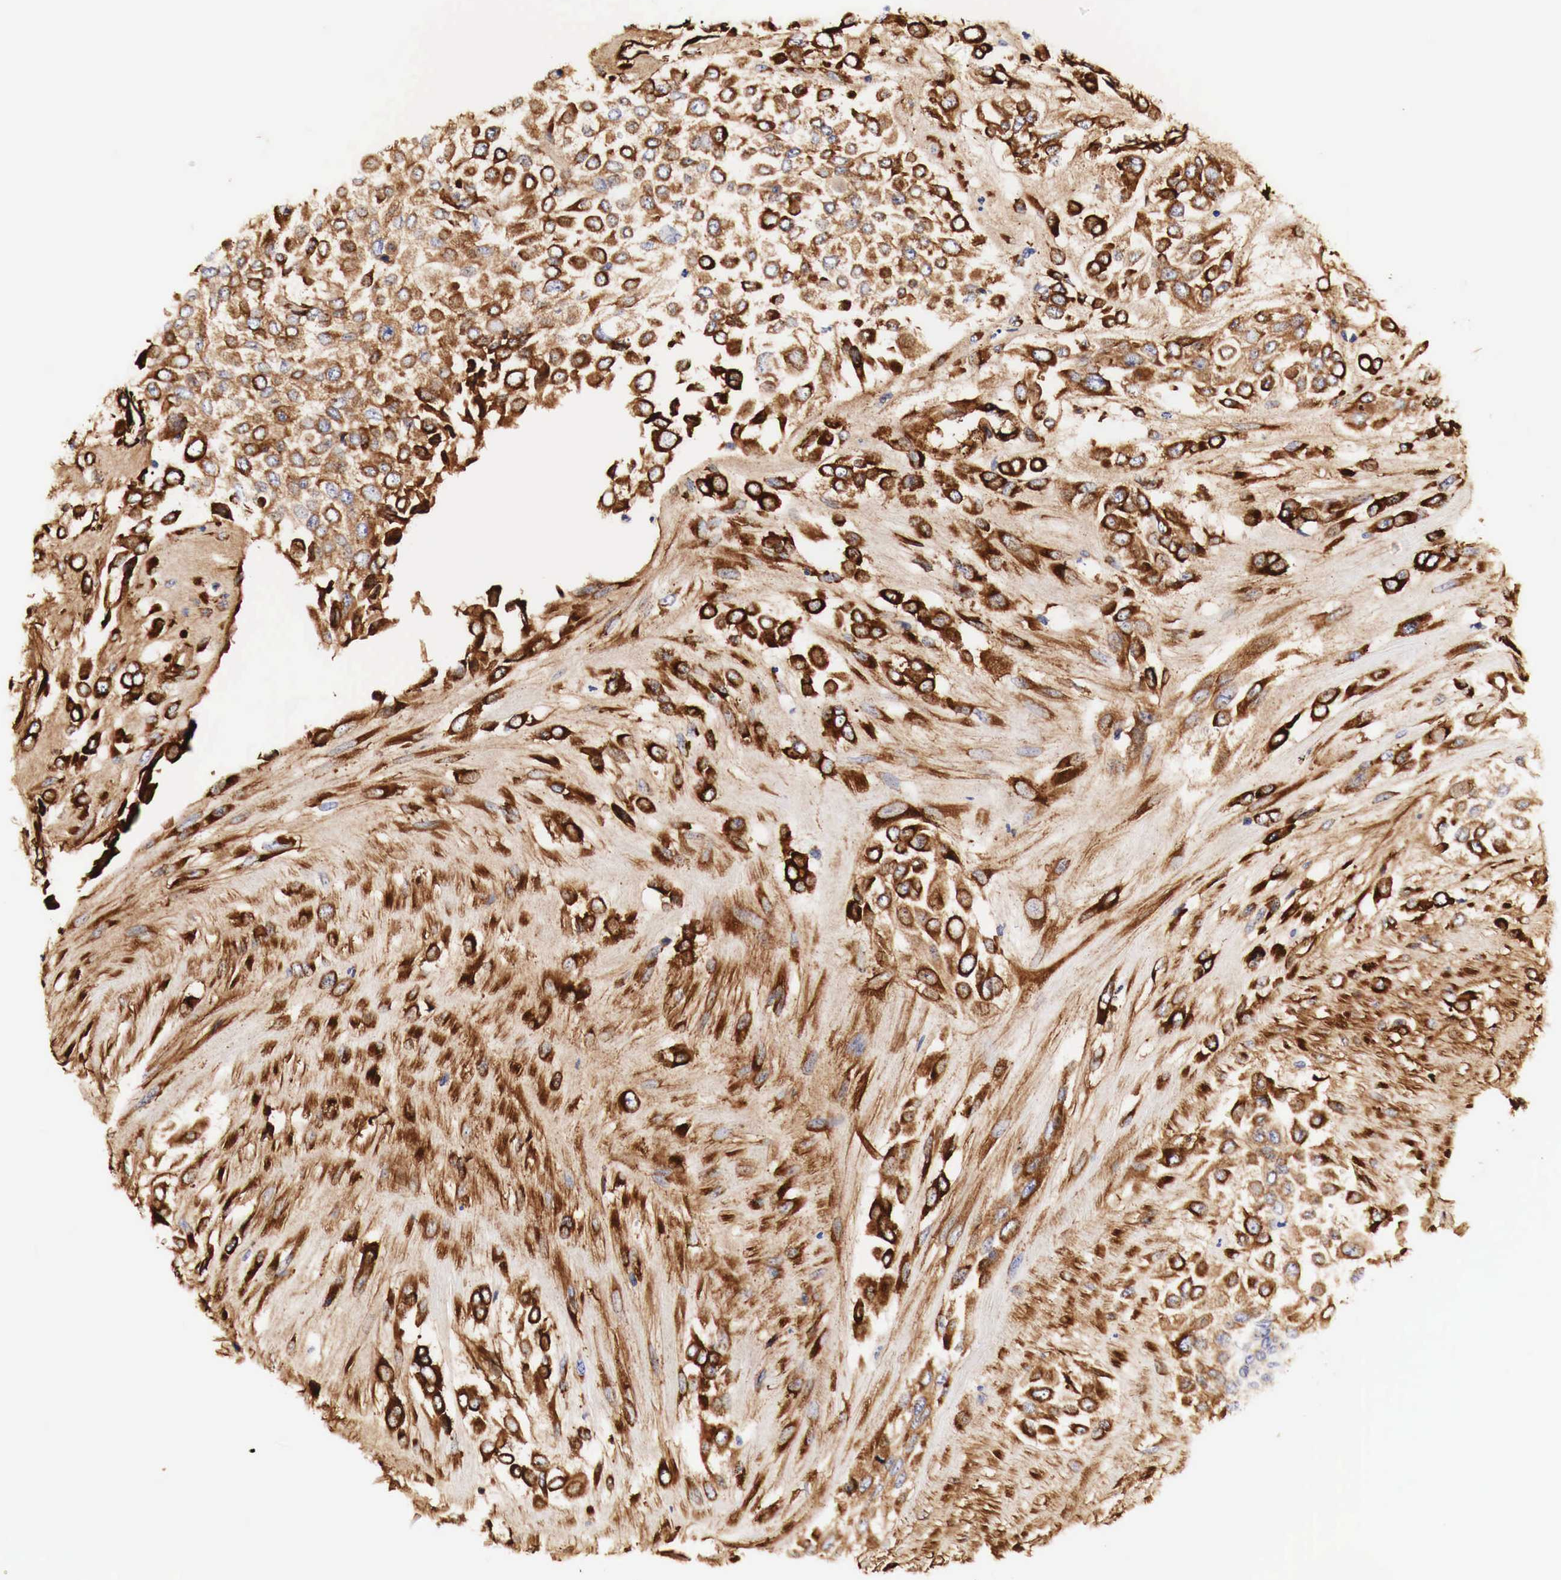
{"staining": {"intensity": "strong", "quantity": ">75%", "location": "cytoplasmic/membranous"}, "tissue": "urothelial cancer", "cell_type": "Tumor cells", "image_type": "cancer", "snomed": [{"axis": "morphology", "description": "Urothelial carcinoma, High grade"}, {"axis": "topography", "description": "Urinary bladder"}], "caption": "Tumor cells reveal high levels of strong cytoplasmic/membranous positivity in about >75% of cells in human high-grade urothelial carcinoma. (IHC, brightfield microscopy, high magnification).", "gene": "LAMB2", "patient": {"sex": "male", "age": 57}}